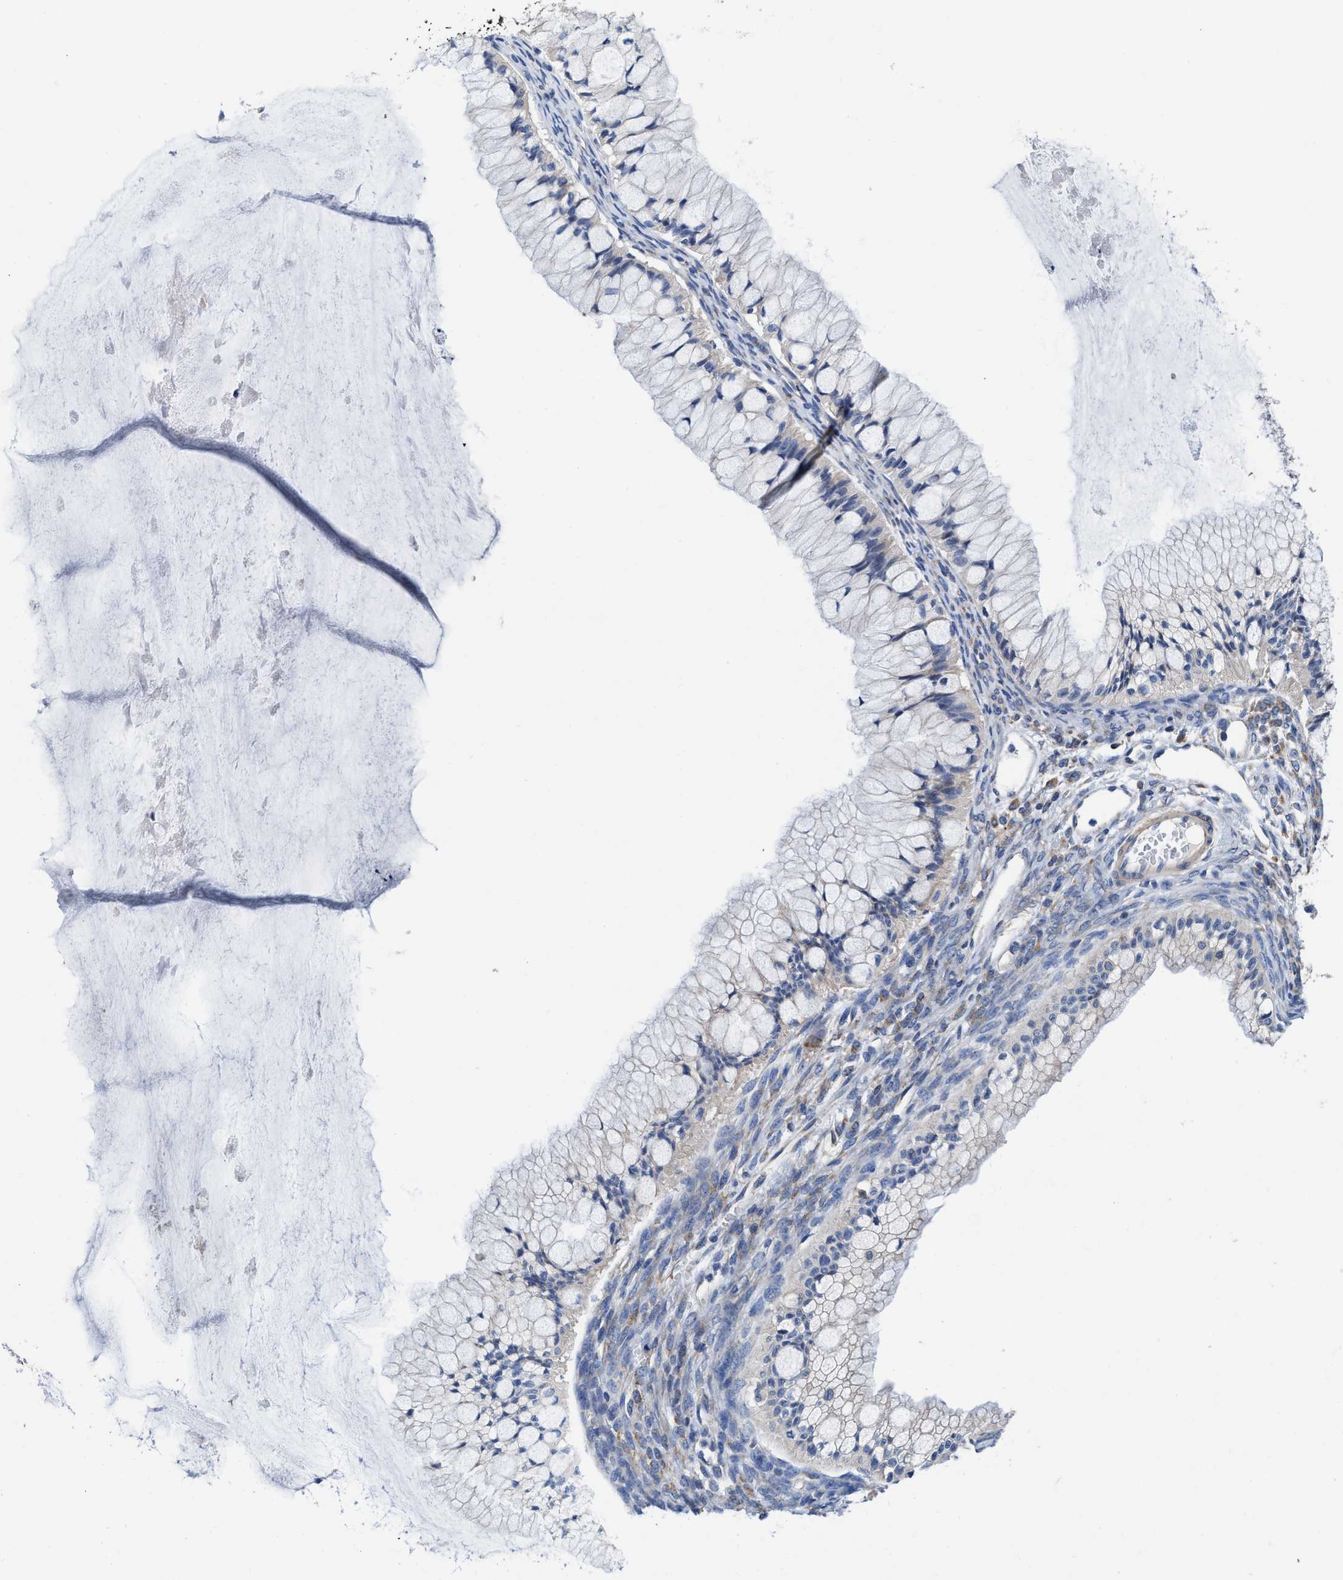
{"staining": {"intensity": "negative", "quantity": "none", "location": "none"}, "tissue": "ovarian cancer", "cell_type": "Tumor cells", "image_type": "cancer", "snomed": [{"axis": "morphology", "description": "Cystadenocarcinoma, mucinous, NOS"}, {"axis": "topography", "description": "Ovary"}], "caption": "An image of human mucinous cystadenocarcinoma (ovarian) is negative for staining in tumor cells. (DAB (3,3'-diaminobenzidine) immunohistochemistry (IHC), high magnification).", "gene": "TMEM30A", "patient": {"sex": "female", "age": 57}}